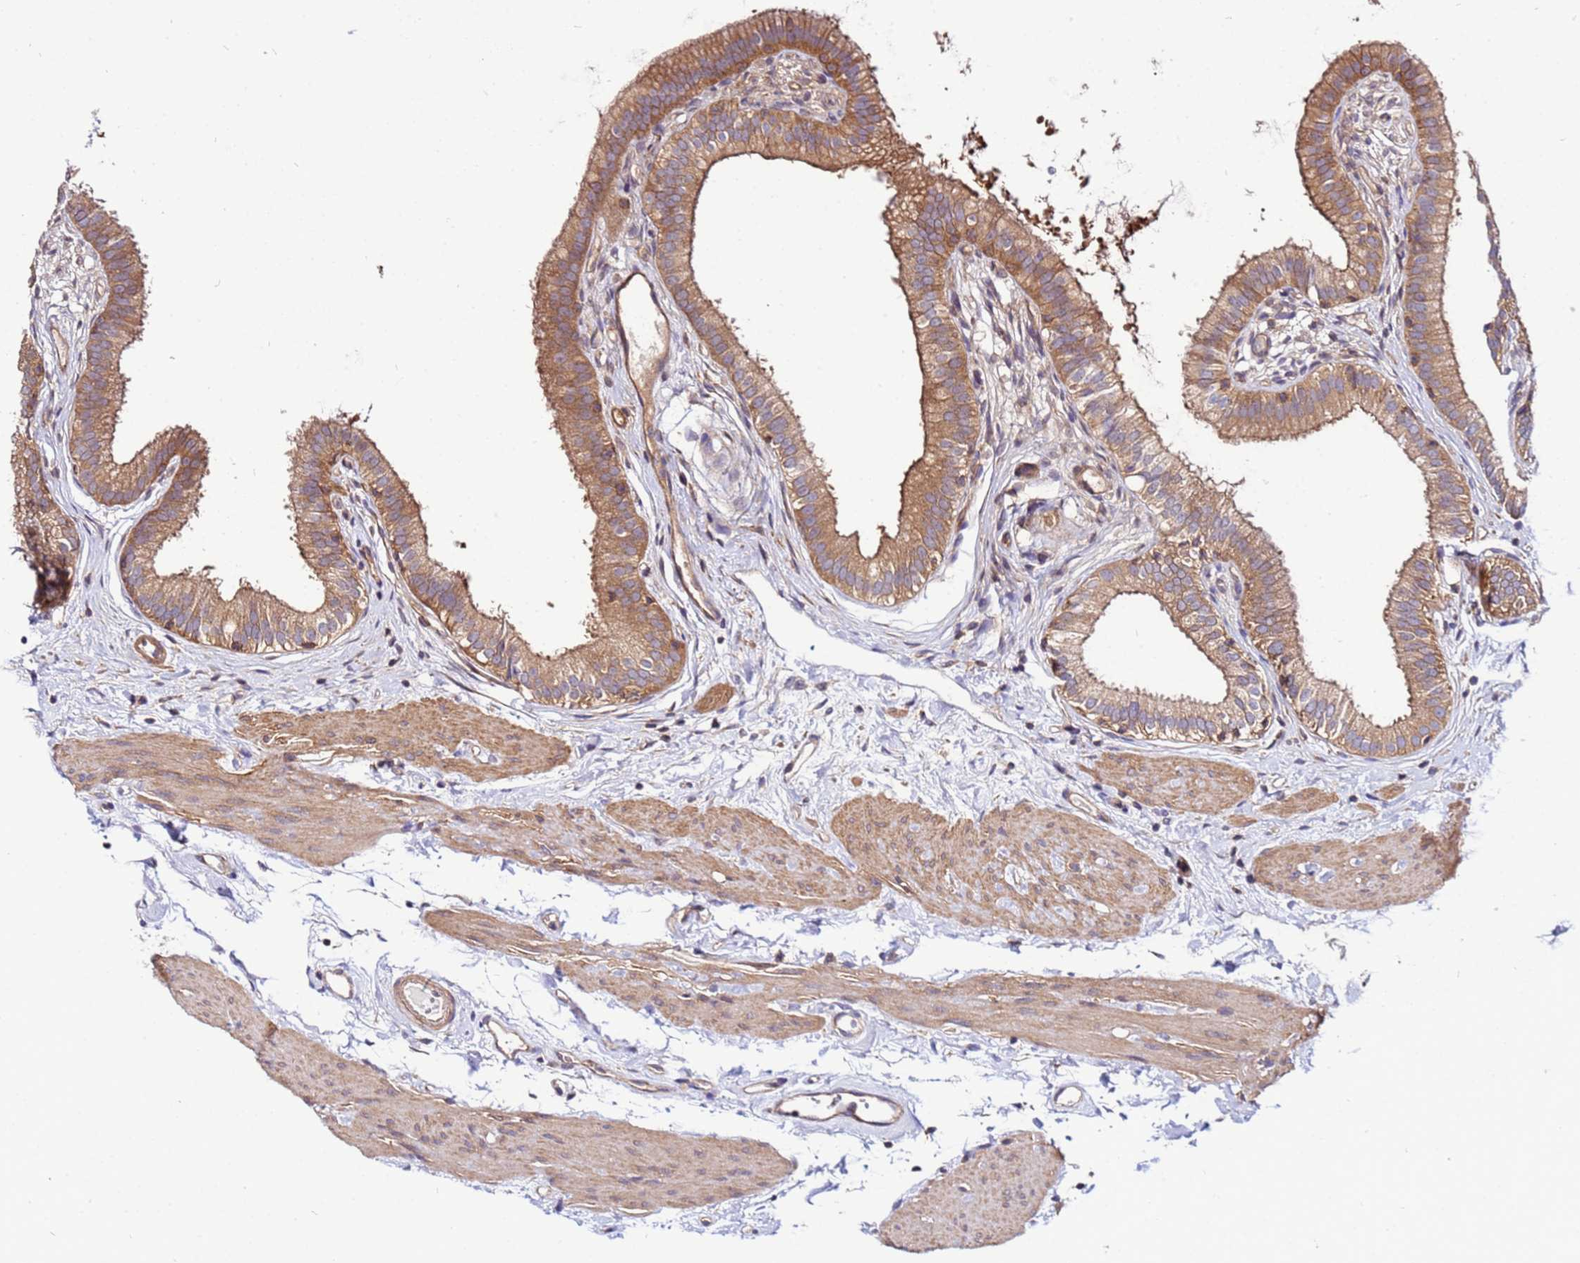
{"staining": {"intensity": "moderate", "quantity": ">75%", "location": "cytoplasmic/membranous"}, "tissue": "gallbladder", "cell_type": "Glandular cells", "image_type": "normal", "snomed": [{"axis": "morphology", "description": "Normal tissue, NOS"}, {"axis": "topography", "description": "Gallbladder"}], "caption": "Brown immunohistochemical staining in unremarkable human gallbladder displays moderate cytoplasmic/membranous staining in approximately >75% of glandular cells. Using DAB (brown) and hematoxylin (blue) stains, captured at high magnification using brightfield microscopy.", "gene": "STK38L", "patient": {"sex": "female", "age": 54}}